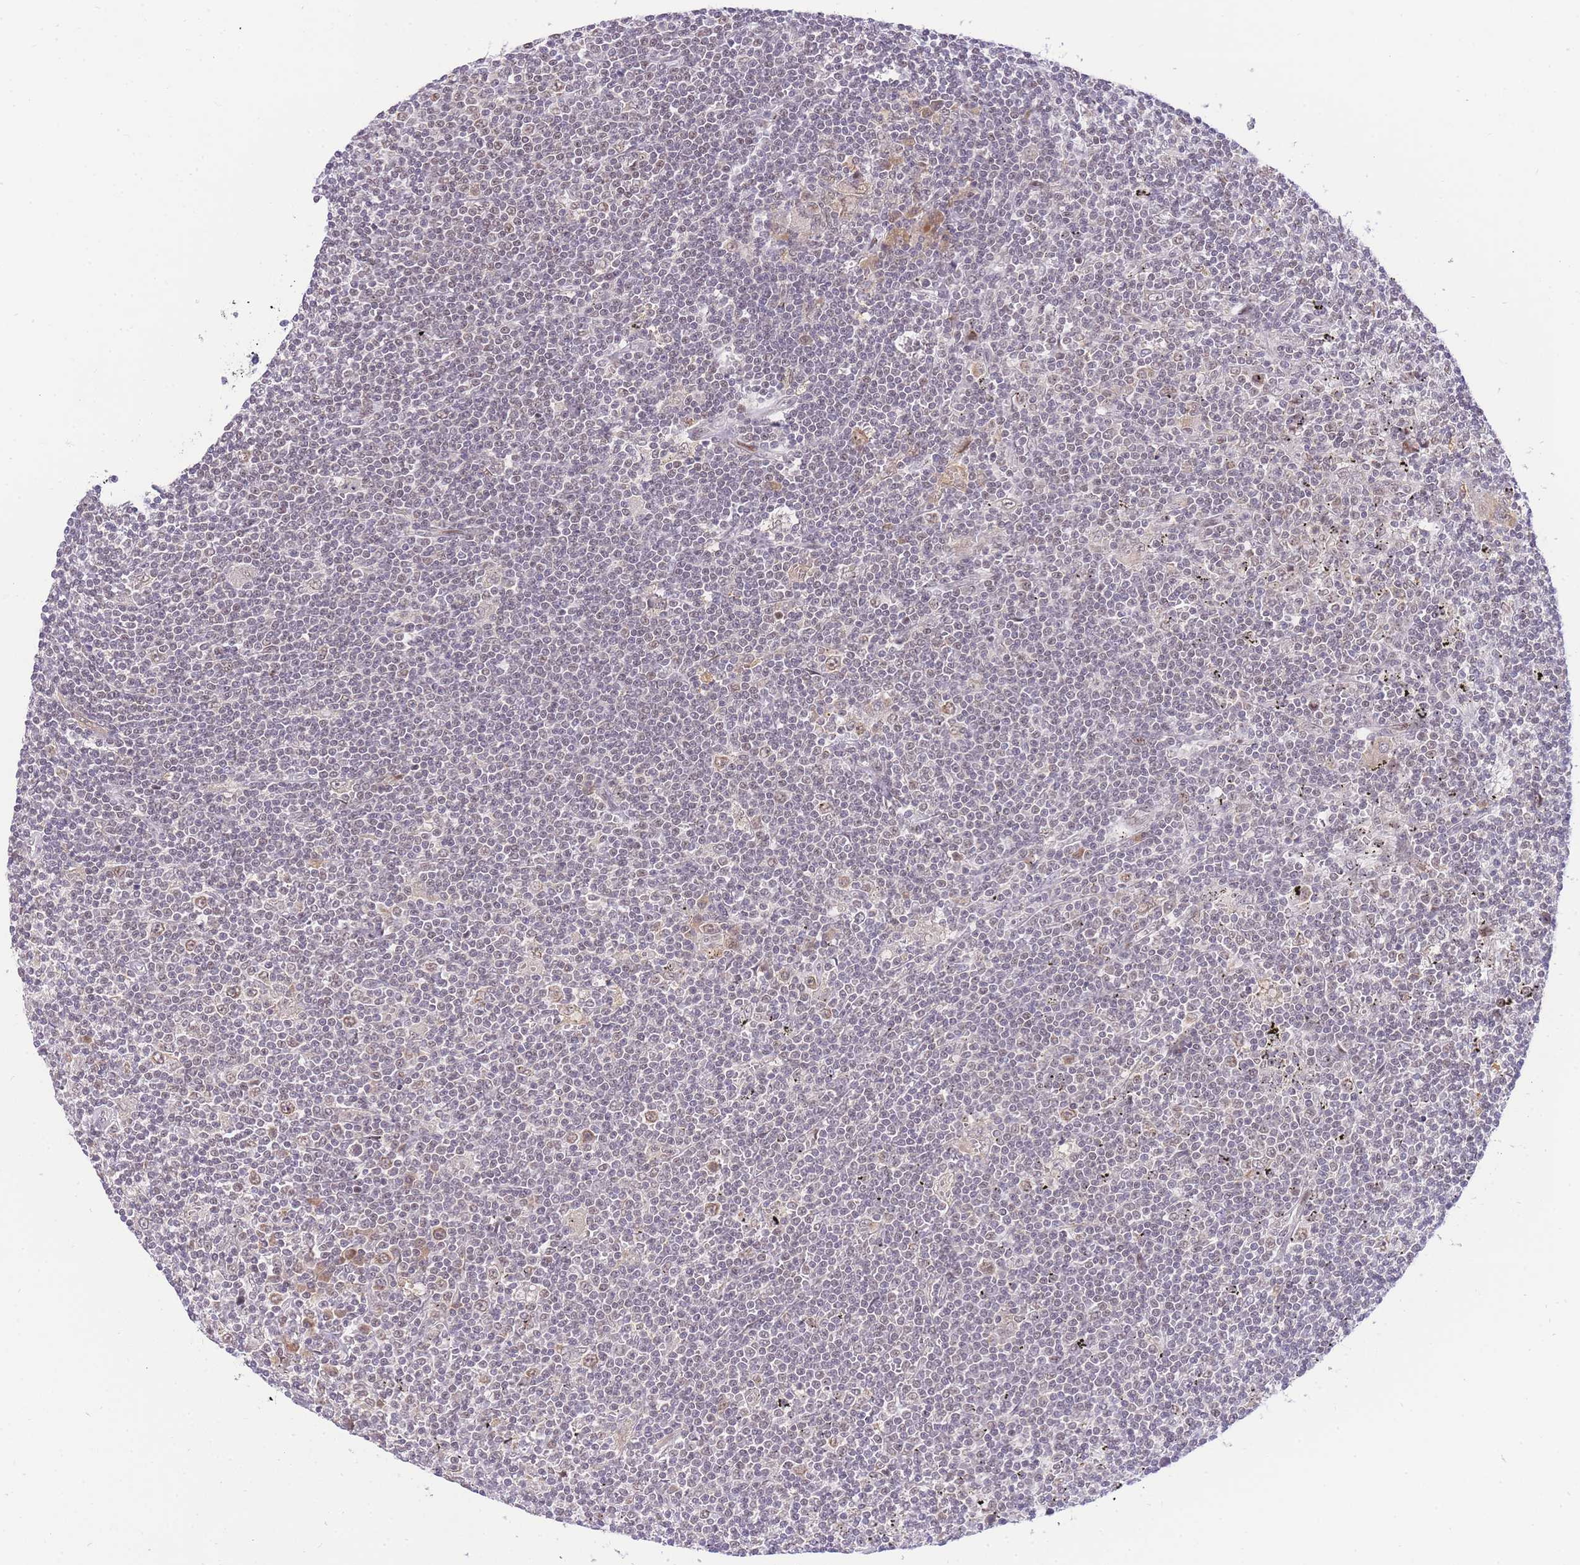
{"staining": {"intensity": "negative", "quantity": "none", "location": "none"}, "tissue": "lymphoma", "cell_type": "Tumor cells", "image_type": "cancer", "snomed": [{"axis": "morphology", "description": "Malignant lymphoma, non-Hodgkin's type, Low grade"}, {"axis": "topography", "description": "Spleen"}], "caption": "This is an immunohistochemistry photomicrograph of human malignant lymphoma, non-Hodgkin's type (low-grade). There is no staining in tumor cells.", "gene": "PUS10", "patient": {"sex": "male", "age": 76}}